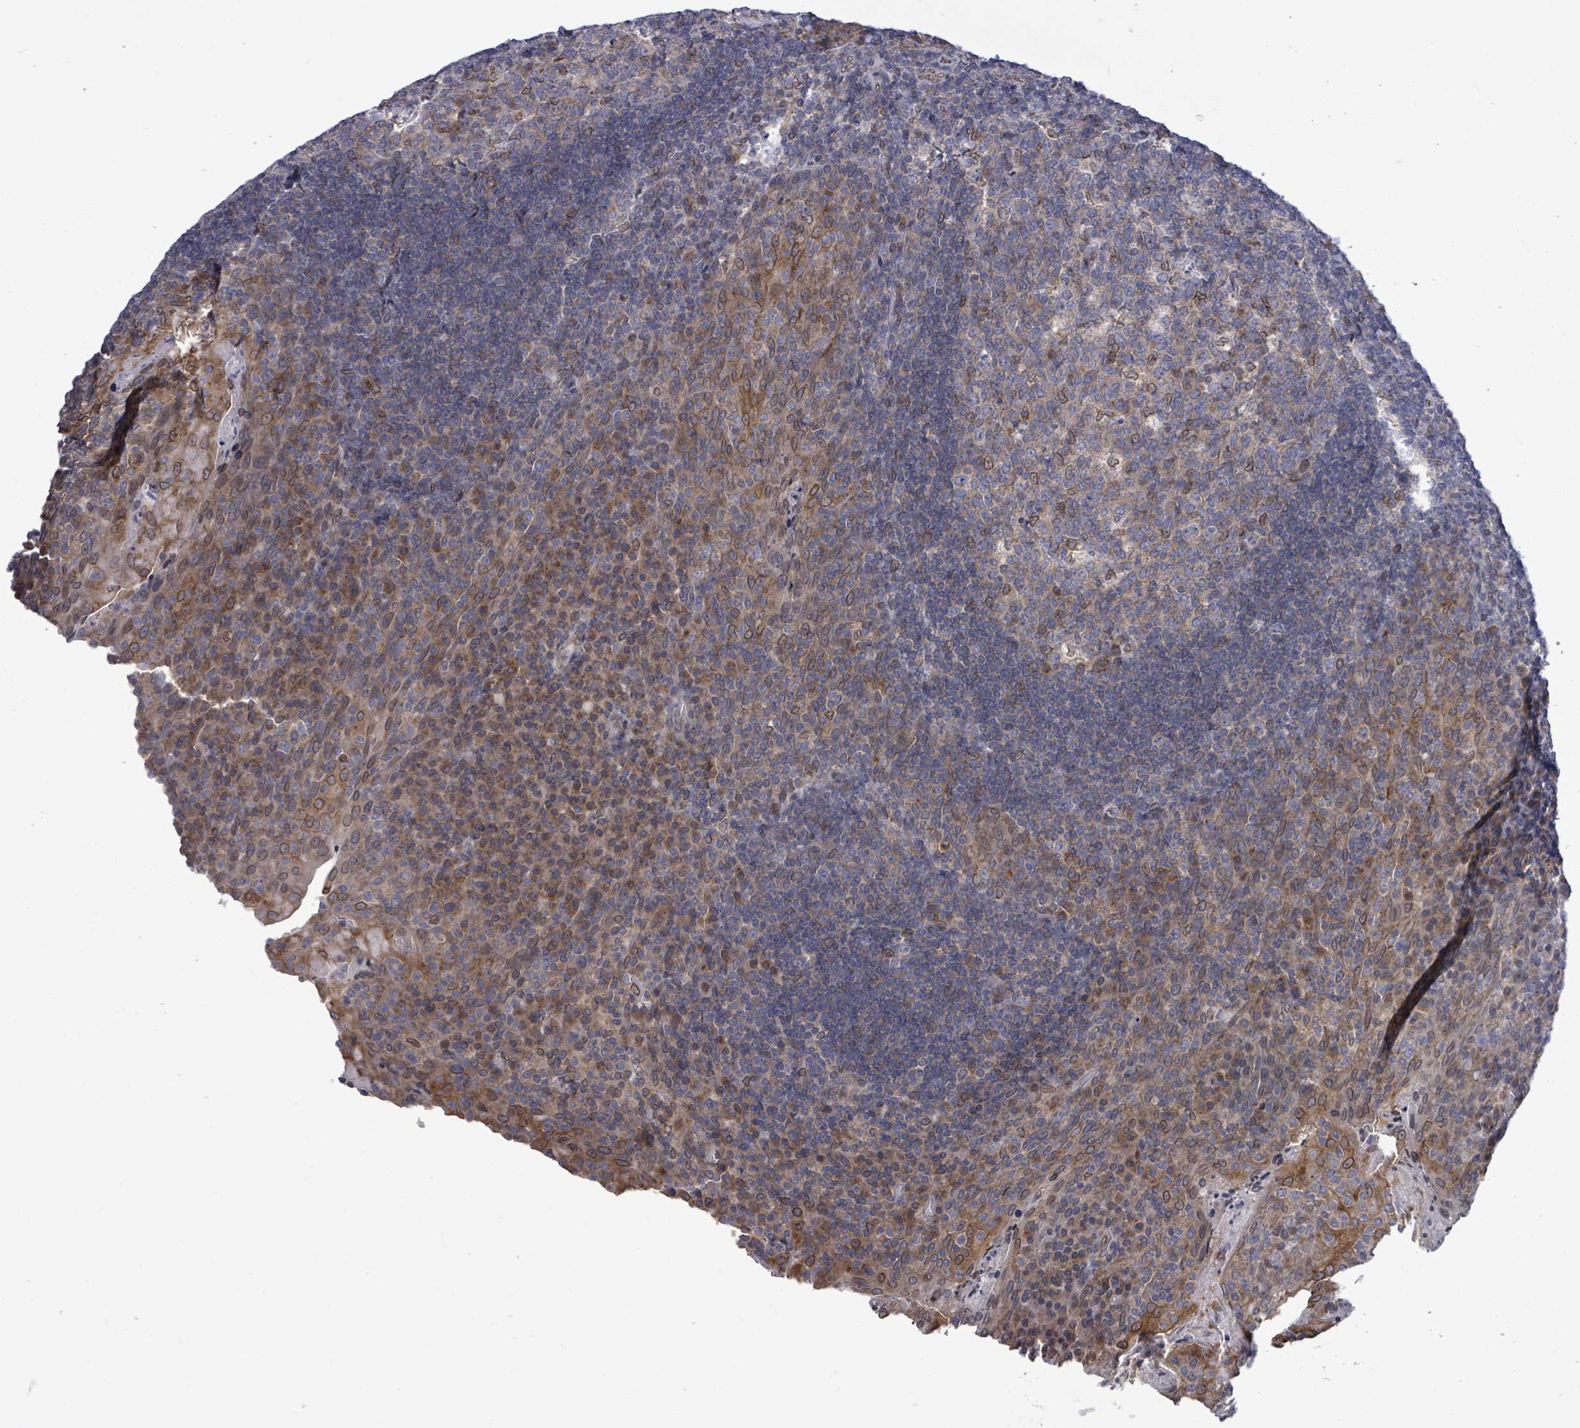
{"staining": {"intensity": "moderate", "quantity": "<25%", "location": "cytoplasmic/membranous,nuclear"}, "tissue": "tonsil", "cell_type": "Germinal center cells", "image_type": "normal", "snomed": [{"axis": "morphology", "description": "Normal tissue, NOS"}, {"axis": "topography", "description": "Tonsil"}], "caption": "DAB immunohistochemical staining of normal tonsil shows moderate cytoplasmic/membranous,nuclear protein positivity in about <25% of germinal center cells.", "gene": "ARFGAP1", "patient": {"sex": "male", "age": 17}}